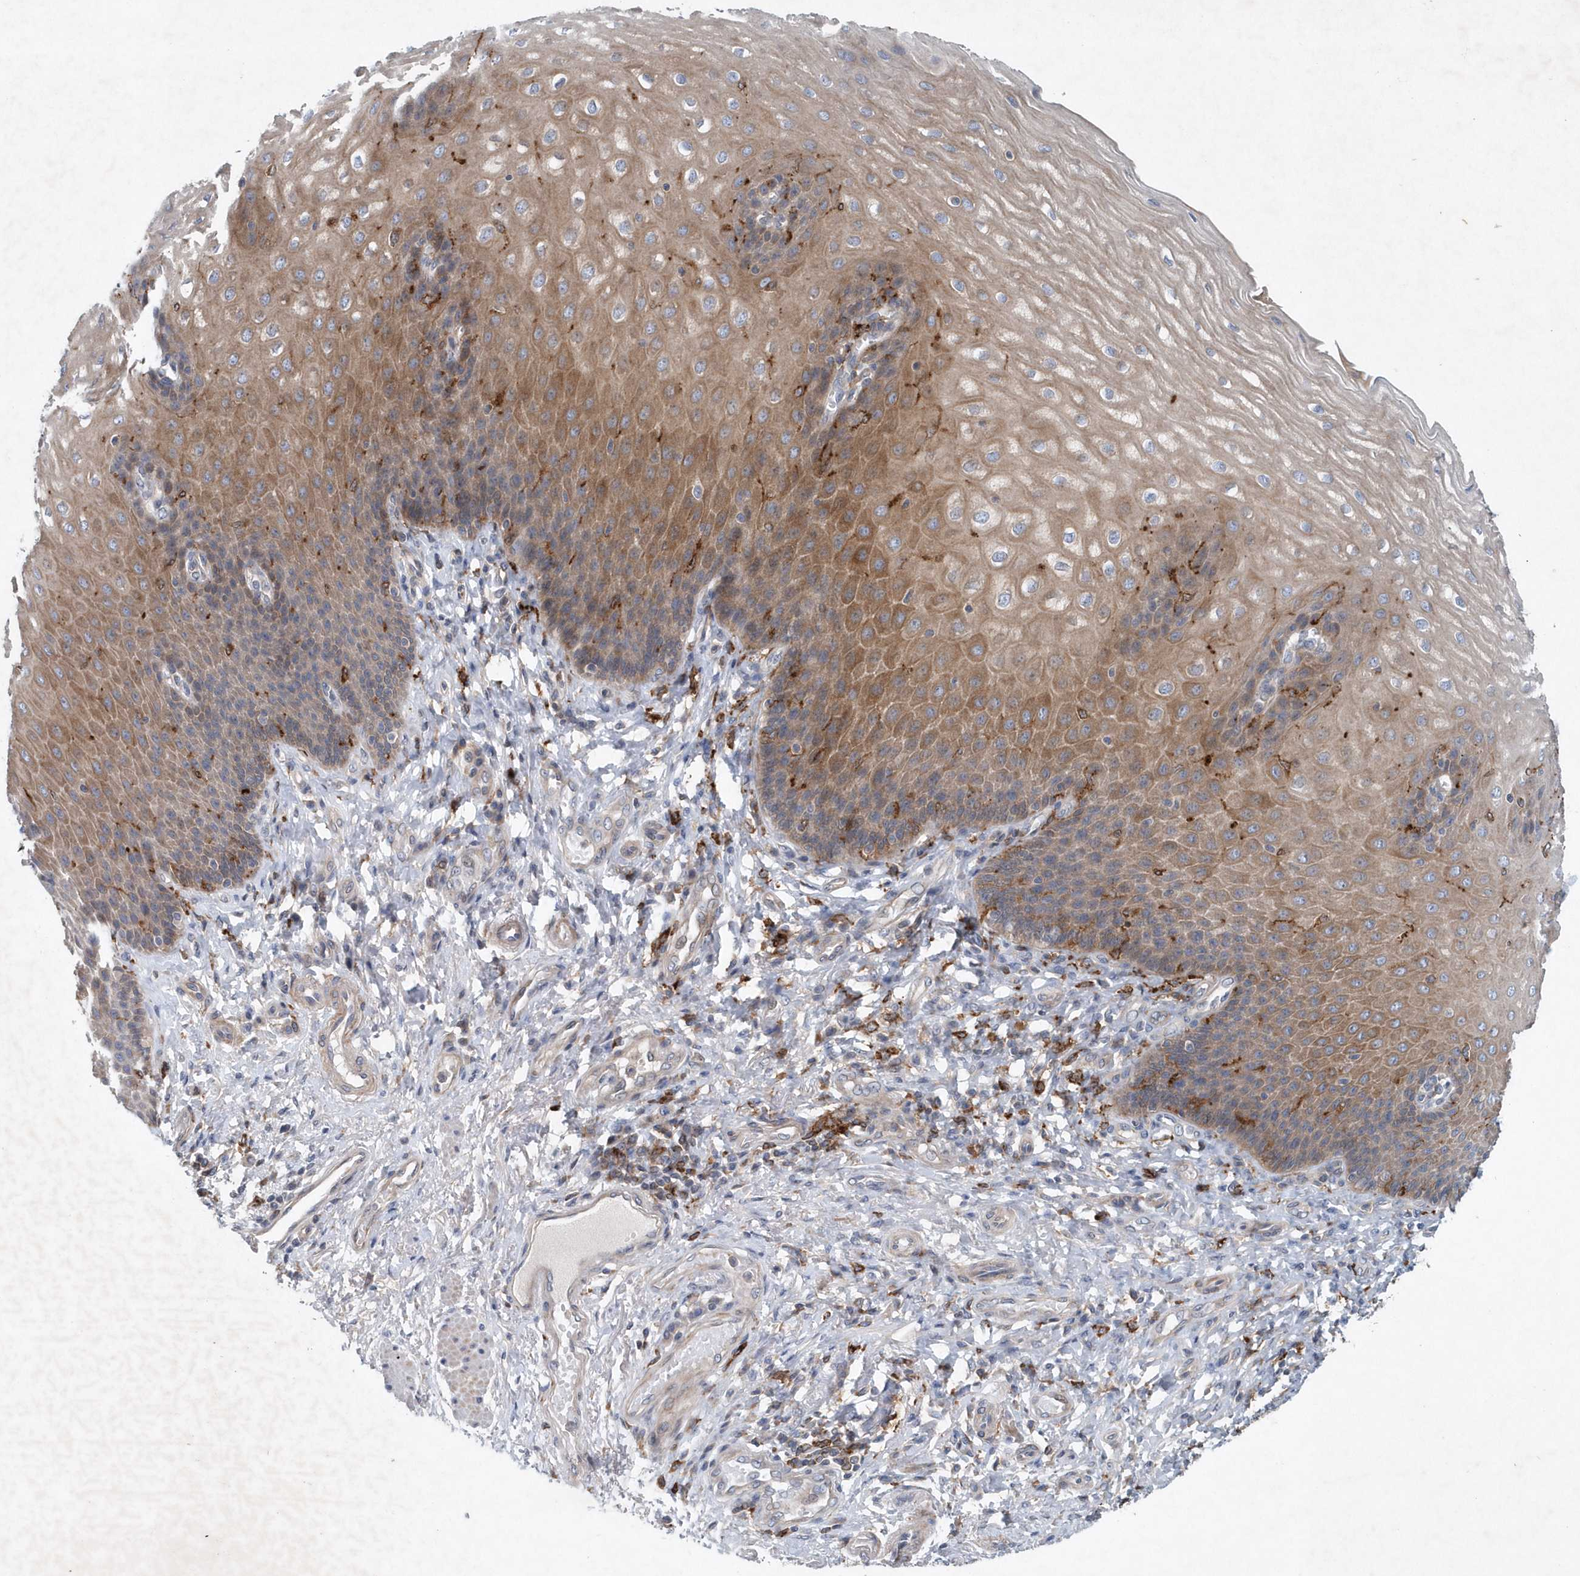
{"staining": {"intensity": "moderate", "quantity": ">75%", "location": "cytoplasmic/membranous"}, "tissue": "esophagus", "cell_type": "Squamous epithelial cells", "image_type": "normal", "snomed": [{"axis": "morphology", "description": "Normal tissue, NOS"}, {"axis": "topography", "description": "Esophagus"}], "caption": "Moderate cytoplasmic/membranous positivity for a protein is present in approximately >75% of squamous epithelial cells of unremarkable esophagus using IHC.", "gene": "P2RY10", "patient": {"sex": "male", "age": 54}}